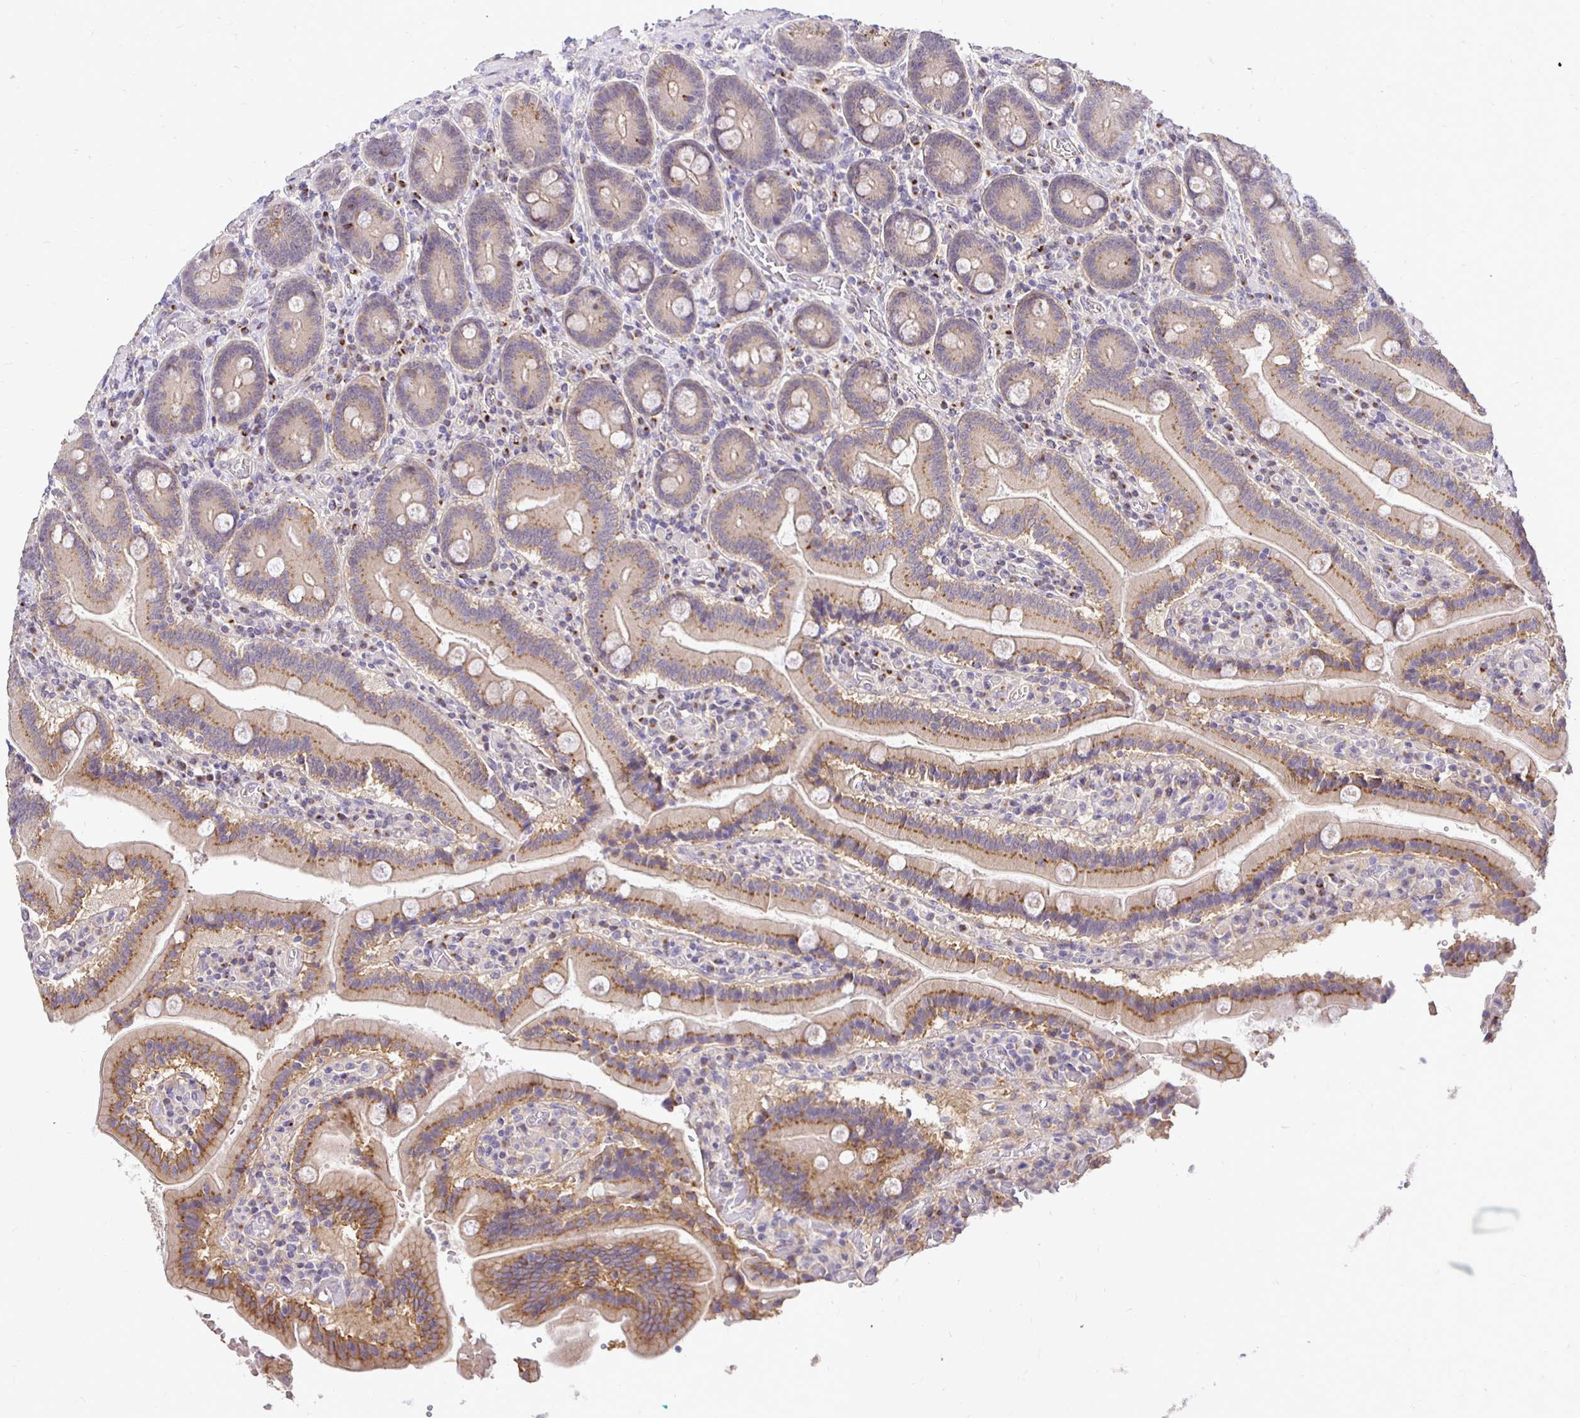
{"staining": {"intensity": "moderate", "quantity": "25%-75%", "location": "cytoplasmic/membranous"}, "tissue": "duodenum", "cell_type": "Glandular cells", "image_type": "normal", "snomed": [{"axis": "morphology", "description": "Normal tissue, NOS"}, {"axis": "topography", "description": "Duodenum"}], "caption": "Immunohistochemical staining of normal duodenum displays moderate cytoplasmic/membranous protein expression in approximately 25%-75% of glandular cells. Nuclei are stained in blue.", "gene": "SLC9A1", "patient": {"sex": "female", "age": 62}}